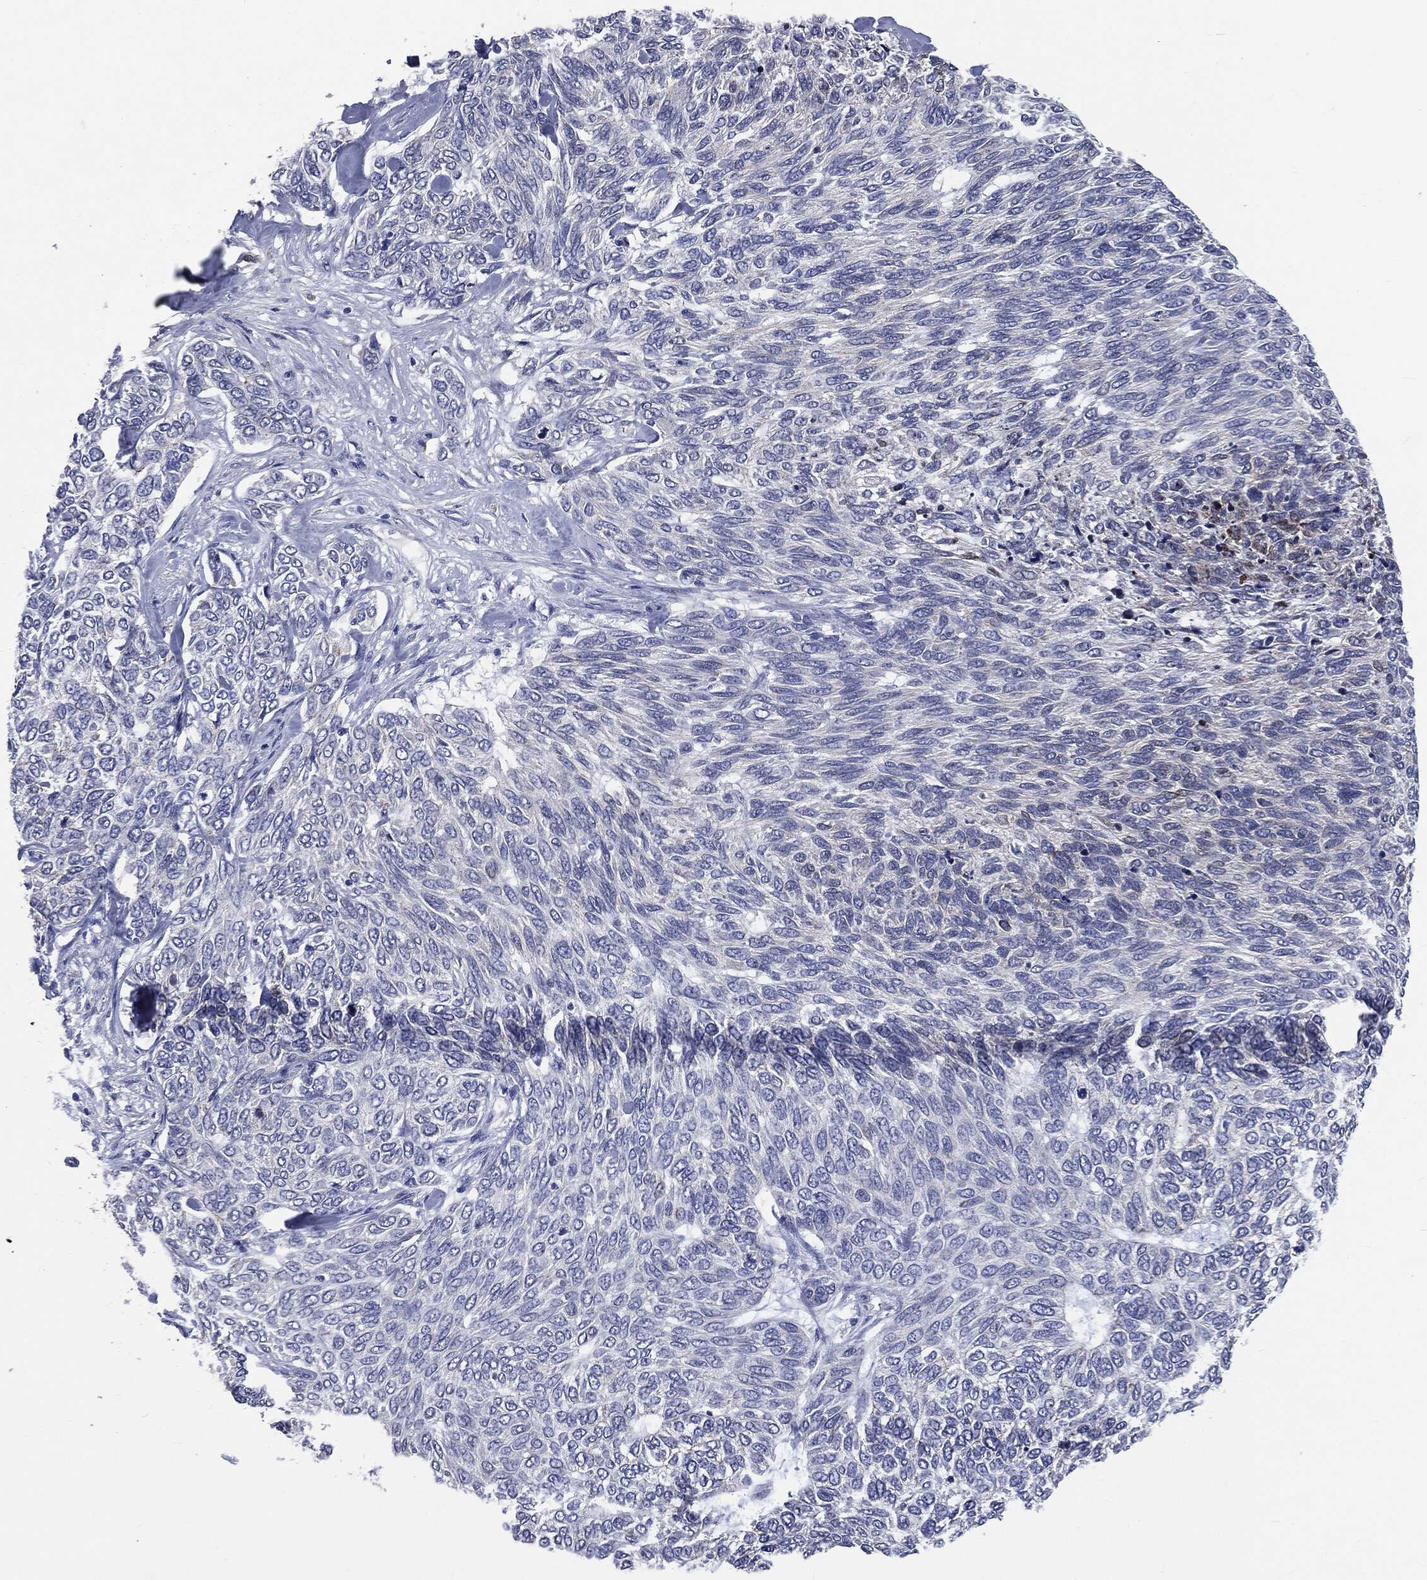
{"staining": {"intensity": "negative", "quantity": "none", "location": "none"}, "tissue": "skin cancer", "cell_type": "Tumor cells", "image_type": "cancer", "snomed": [{"axis": "morphology", "description": "Basal cell carcinoma"}, {"axis": "topography", "description": "Skin"}], "caption": "IHC micrograph of neoplastic tissue: human skin basal cell carcinoma stained with DAB shows no significant protein expression in tumor cells.", "gene": "PTGS2", "patient": {"sex": "female", "age": 65}}